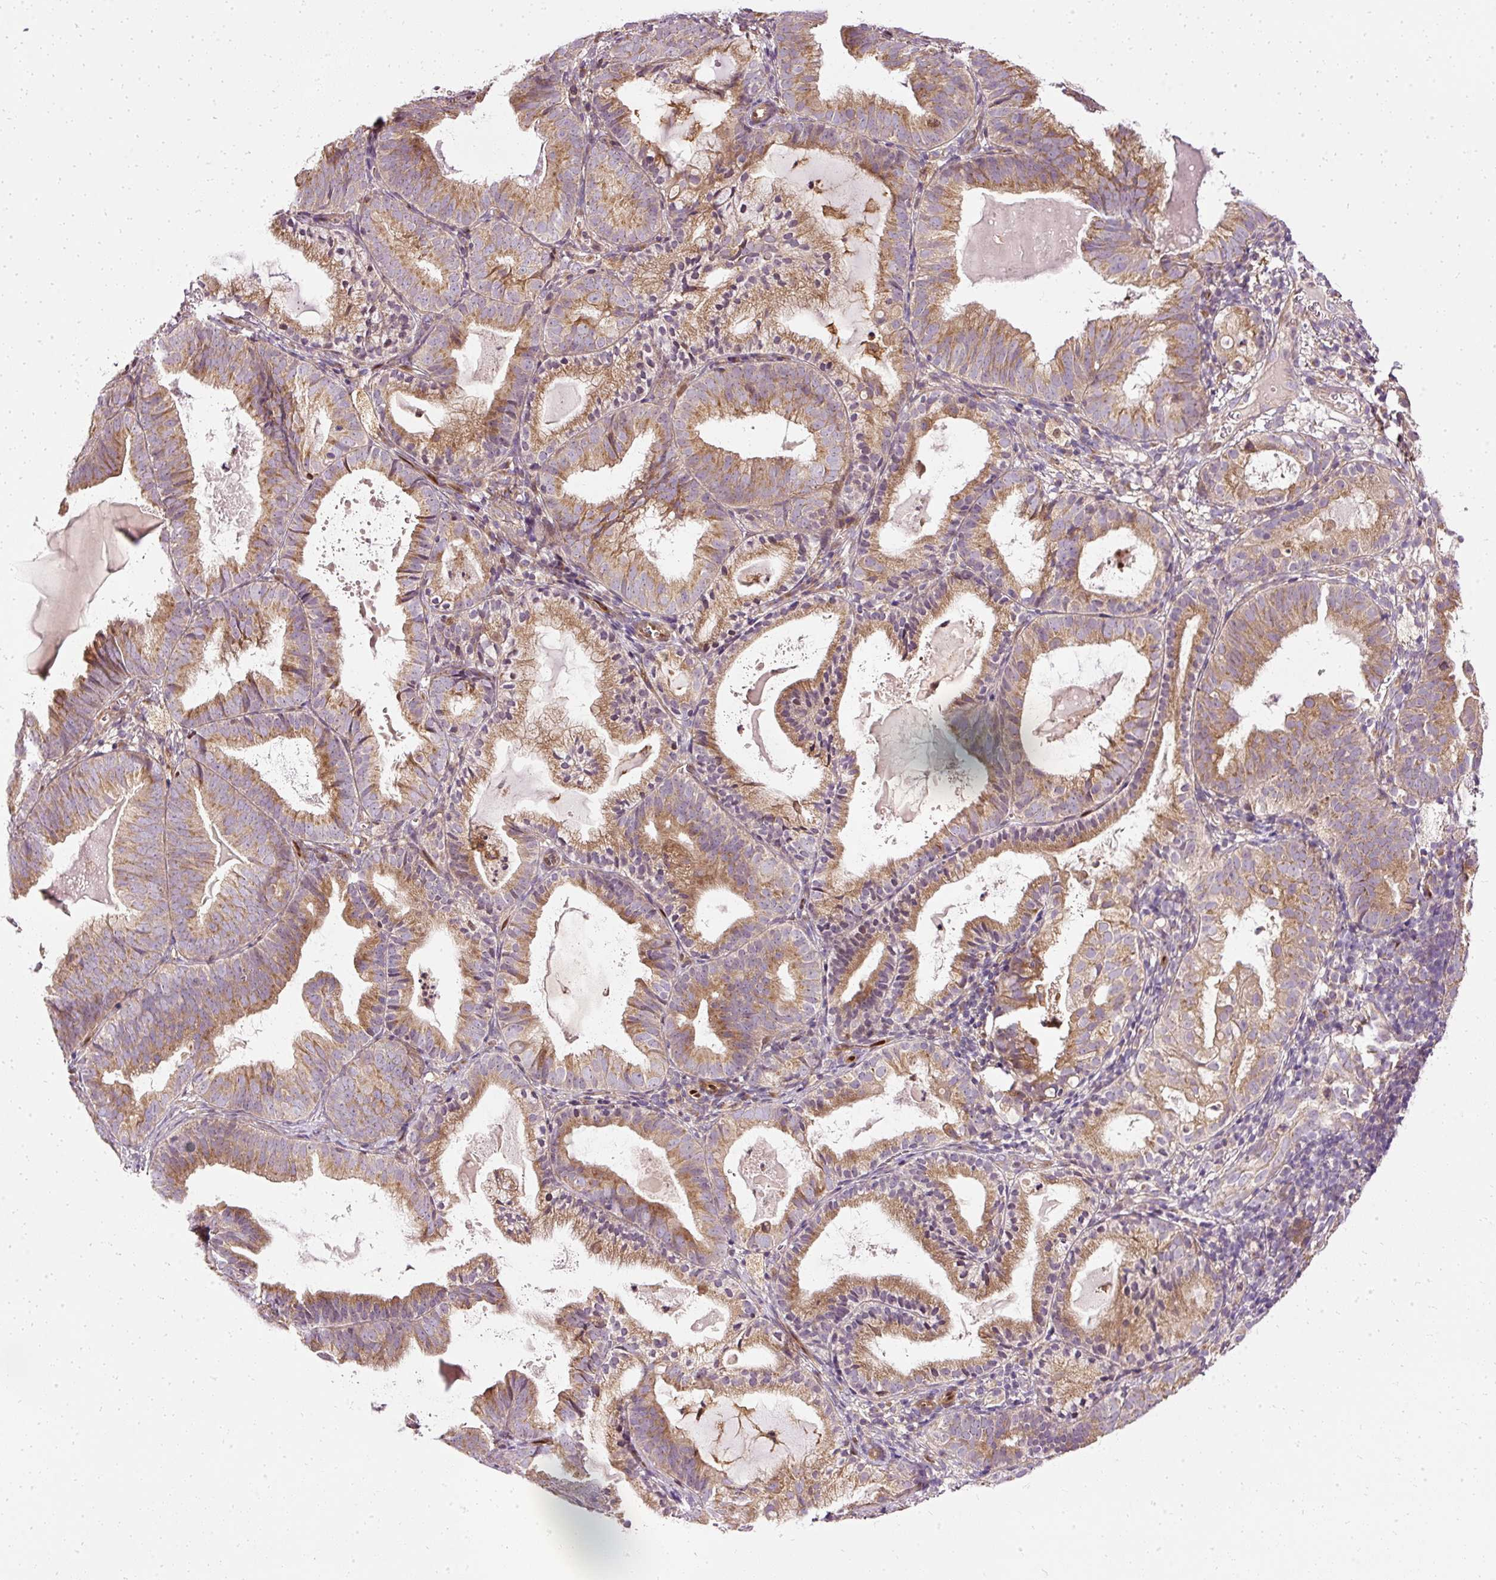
{"staining": {"intensity": "moderate", "quantity": ">75%", "location": "cytoplasmic/membranous"}, "tissue": "endometrial cancer", "cell_type": "Tumor cells", "image_type": "cancer", "snomed": [{"axis": "morphology", "description": "Adenocarcinoma, NOS"}, {"axis": "topography", "description": "Endometrium"}], "caption": "Tumor cells display medium levels of moderate cytoplasmic/membranous positivity in approximately >75% of cells in endometrial cancer. Immunohistochemistry (ihc) stains the protein in brown and the nuclei are stained blue.", "gene": "NAPA", "patient": {"sex": "female", "age": 80}}